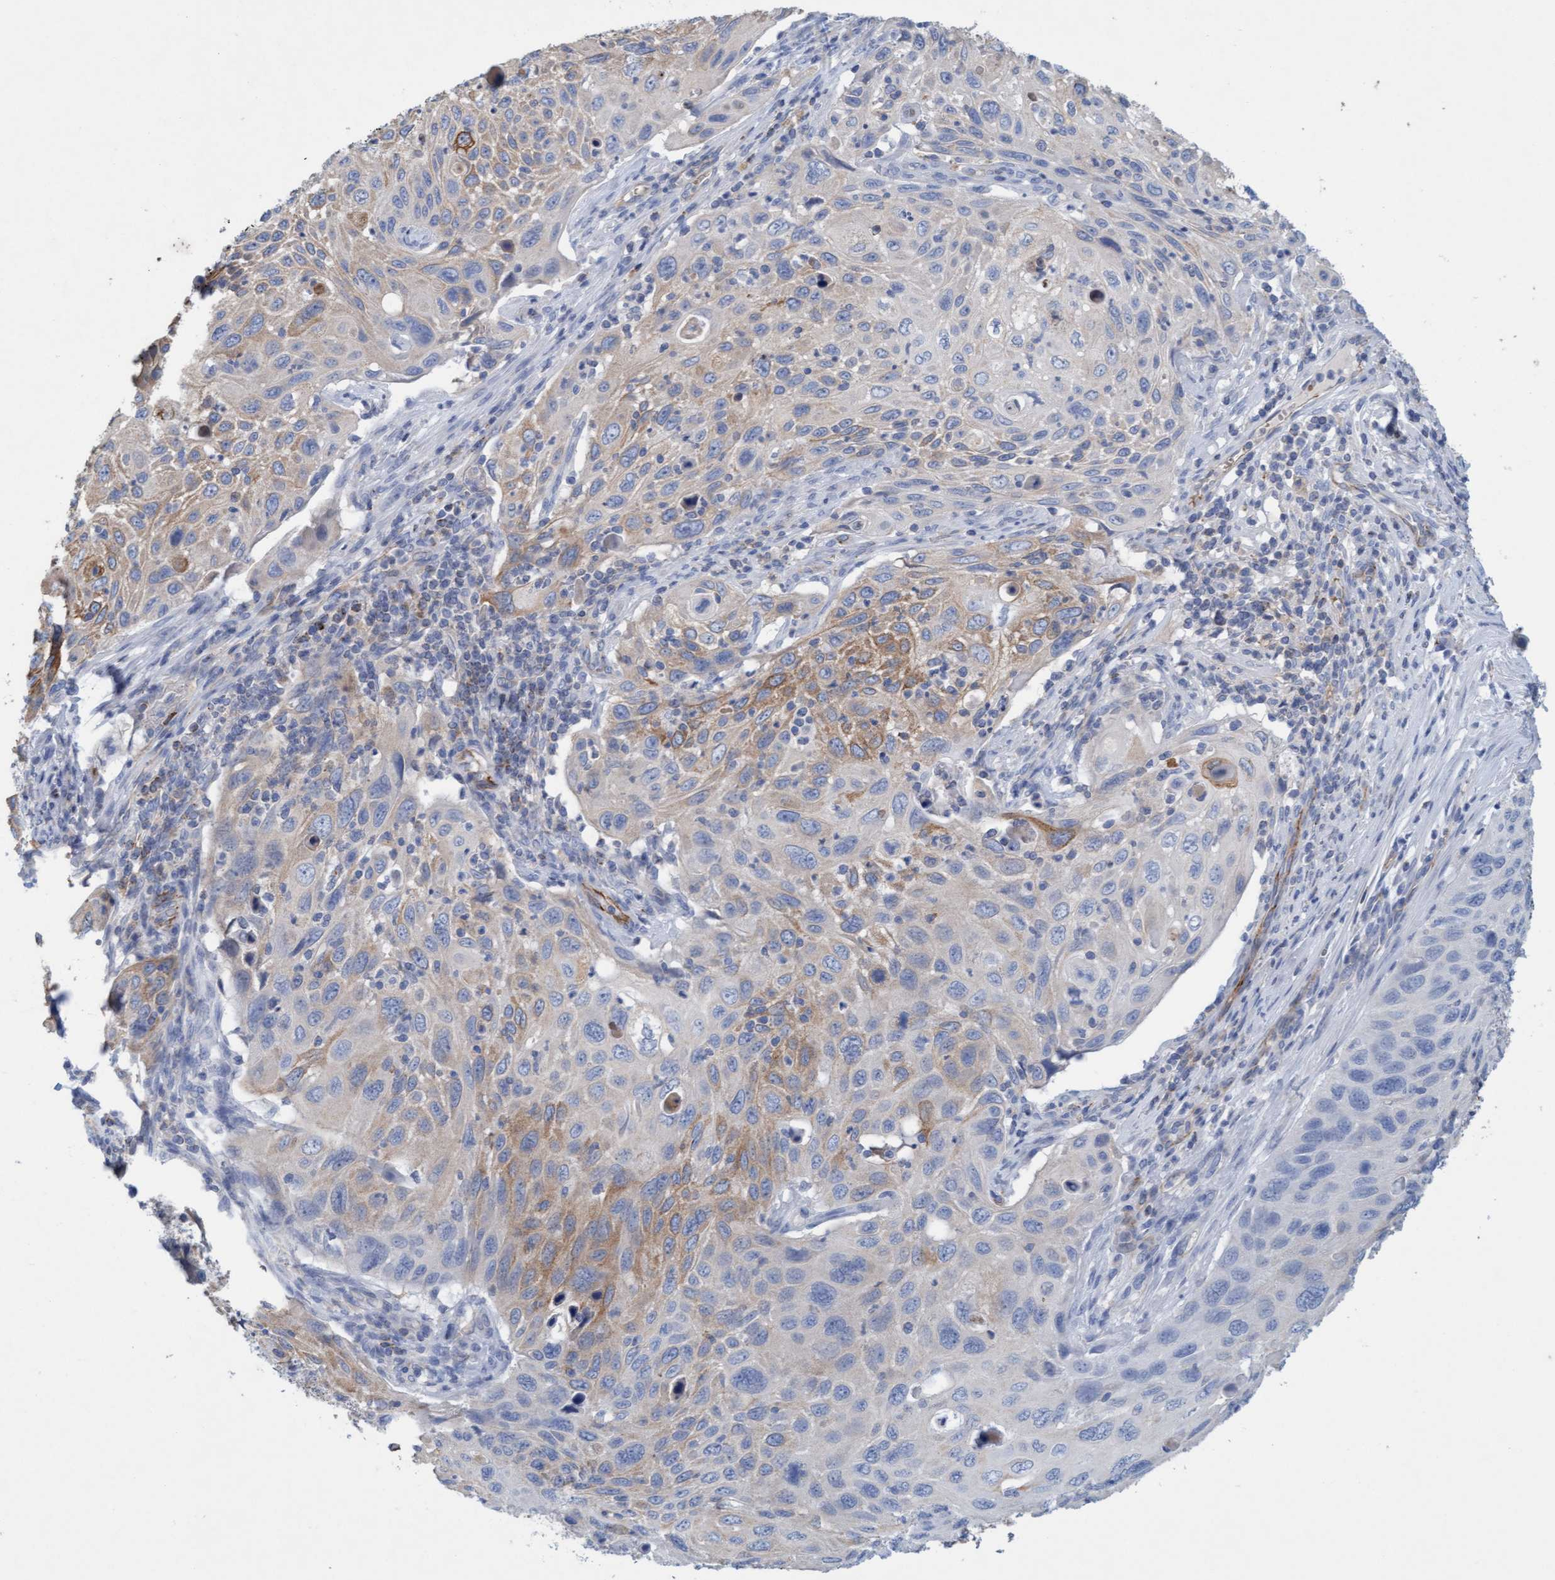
{"staining": {"intensity": "weak", "quantity": "25%-75%", "location": "cytoplasmic/membranous"}, "tissue": "cervical cancer", "cell_type": "Tumor cells", "image_type": "cancer", "snomed": [{"axis": "morphology", "description": "Squamous cell carcinoma, NOS"}, {"axis": "topography", "description": "Cervix"}], "caption": "Human cervical cancer stained for a protein (brown) reveals weak cytoplasmic/membranous positive positivity in about 25%-75% of tumor cells.", "gene": "SIGIRR", "patient": {"sex": "female", "age": 70}}